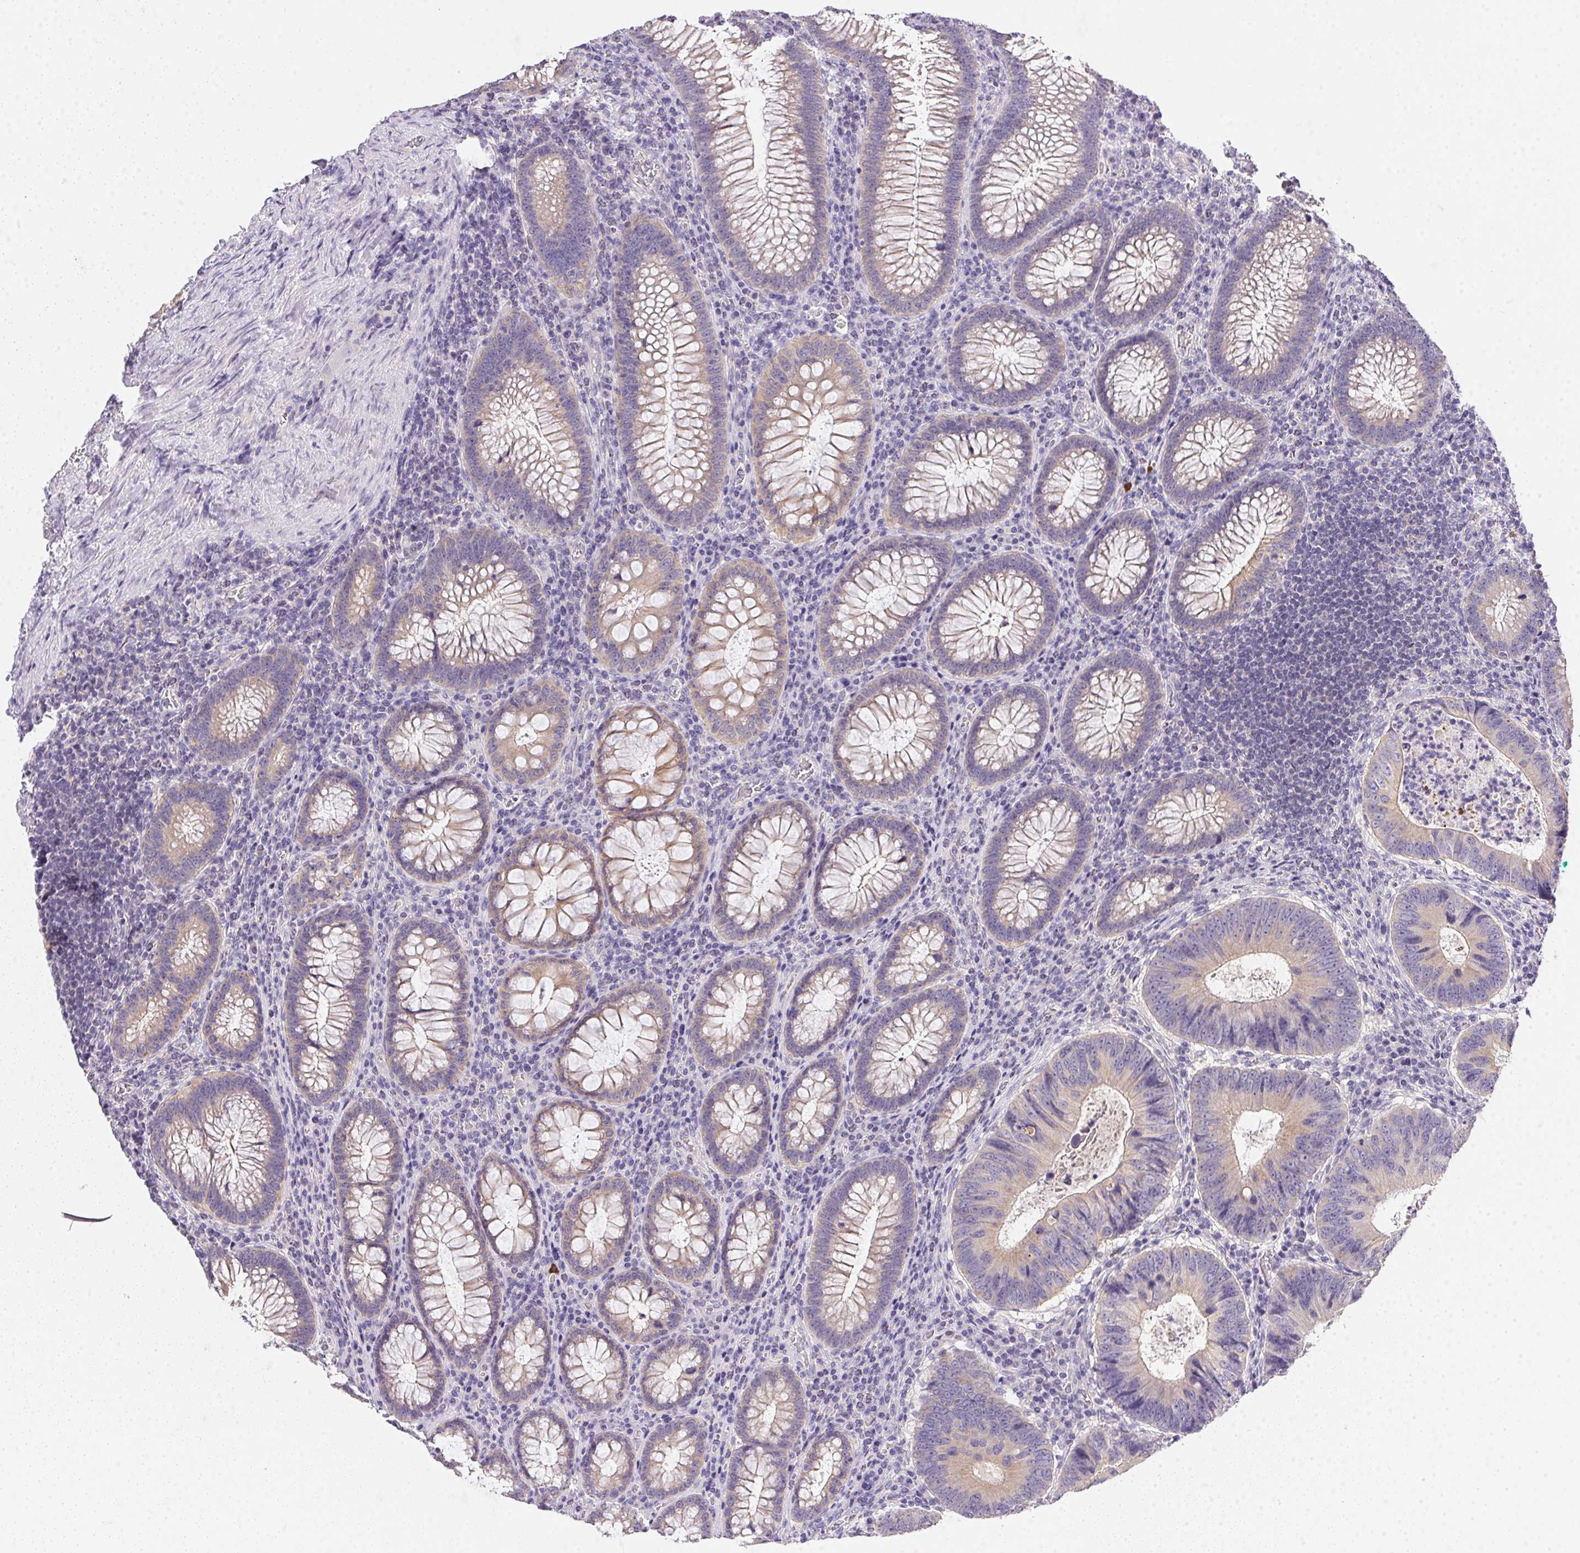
{"staining": {"intensity": "weak", "quantity": "<25%", "location": "cytoplasmic/membranous"}, "tissue": "colorectal cancer", "cell_type": "Tumor cells", "image_type": "cancer", "snomed": [{"axis": "morphology", "description": "Adenocarcinoma, NOS"}, {"axis": "topography", "description": "Colon"}], "caption": "Tumor cells are negative for brown protein staining in colorectal adenocarcinoma. (DAB IHC visualized using brightfield microscopy, high magnification).", "gene": "SLC17A7", "patient": {"sex": "male", "age": 67}}